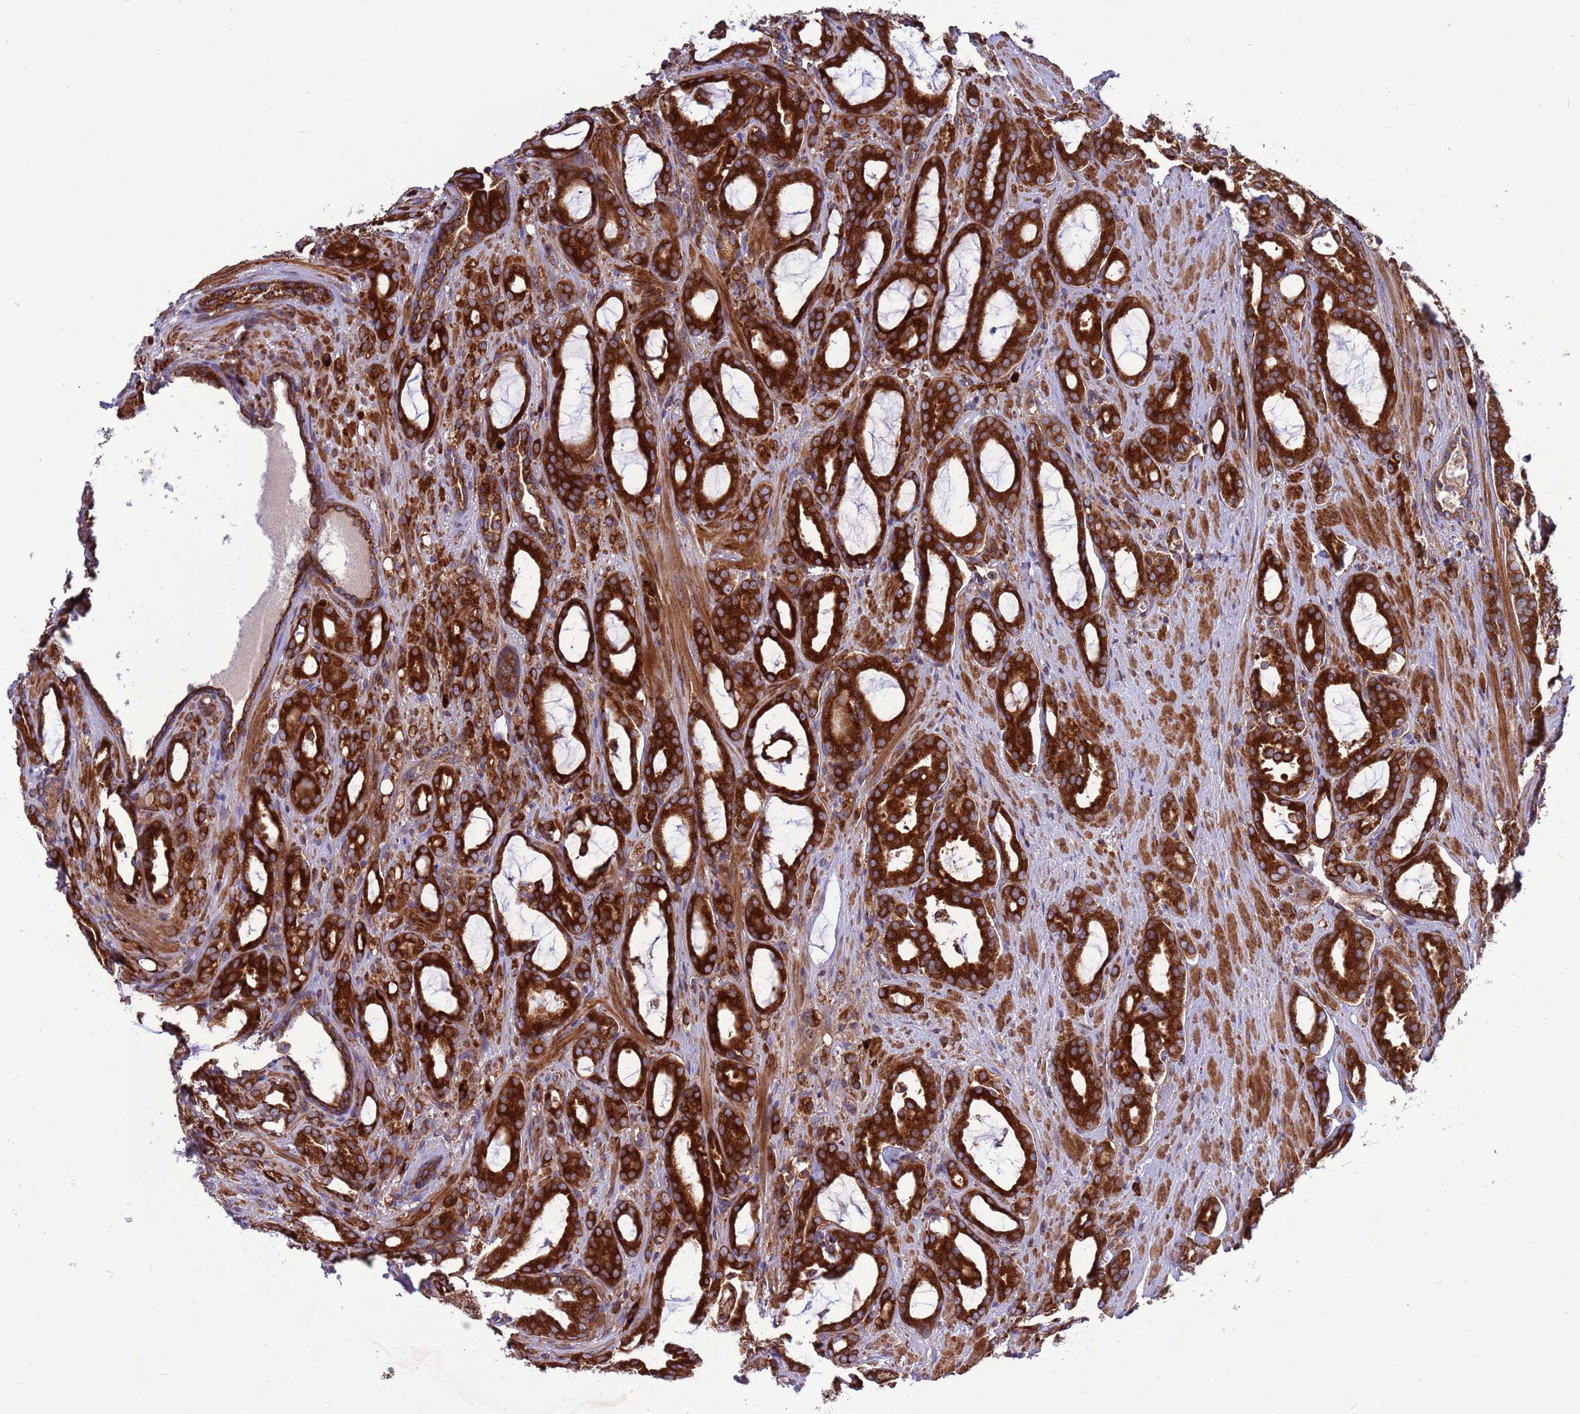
{"staining": {"intensity": "strong", "quantity": ">75%", "location": "cytoplasmic/membranous"}, "tissue": "prostate cancer", "cell_type": "Tumor cells", "image_type": "cancer", "snomed": [{"axis": "morphology", "description": "Adenocarcinoma, High grade"}, {"axis": "topography", "description": "Prostate"}], "caption": "This image exhibits immunohistochemistry staining of human prostate adenocarcinoma (high-grade), with high strong cytoplasmic/membranous staining in approximately >75% of tumor cells.", "gene": "ZC3HAV1", "patient": {"sex": "male", "age": 72}}